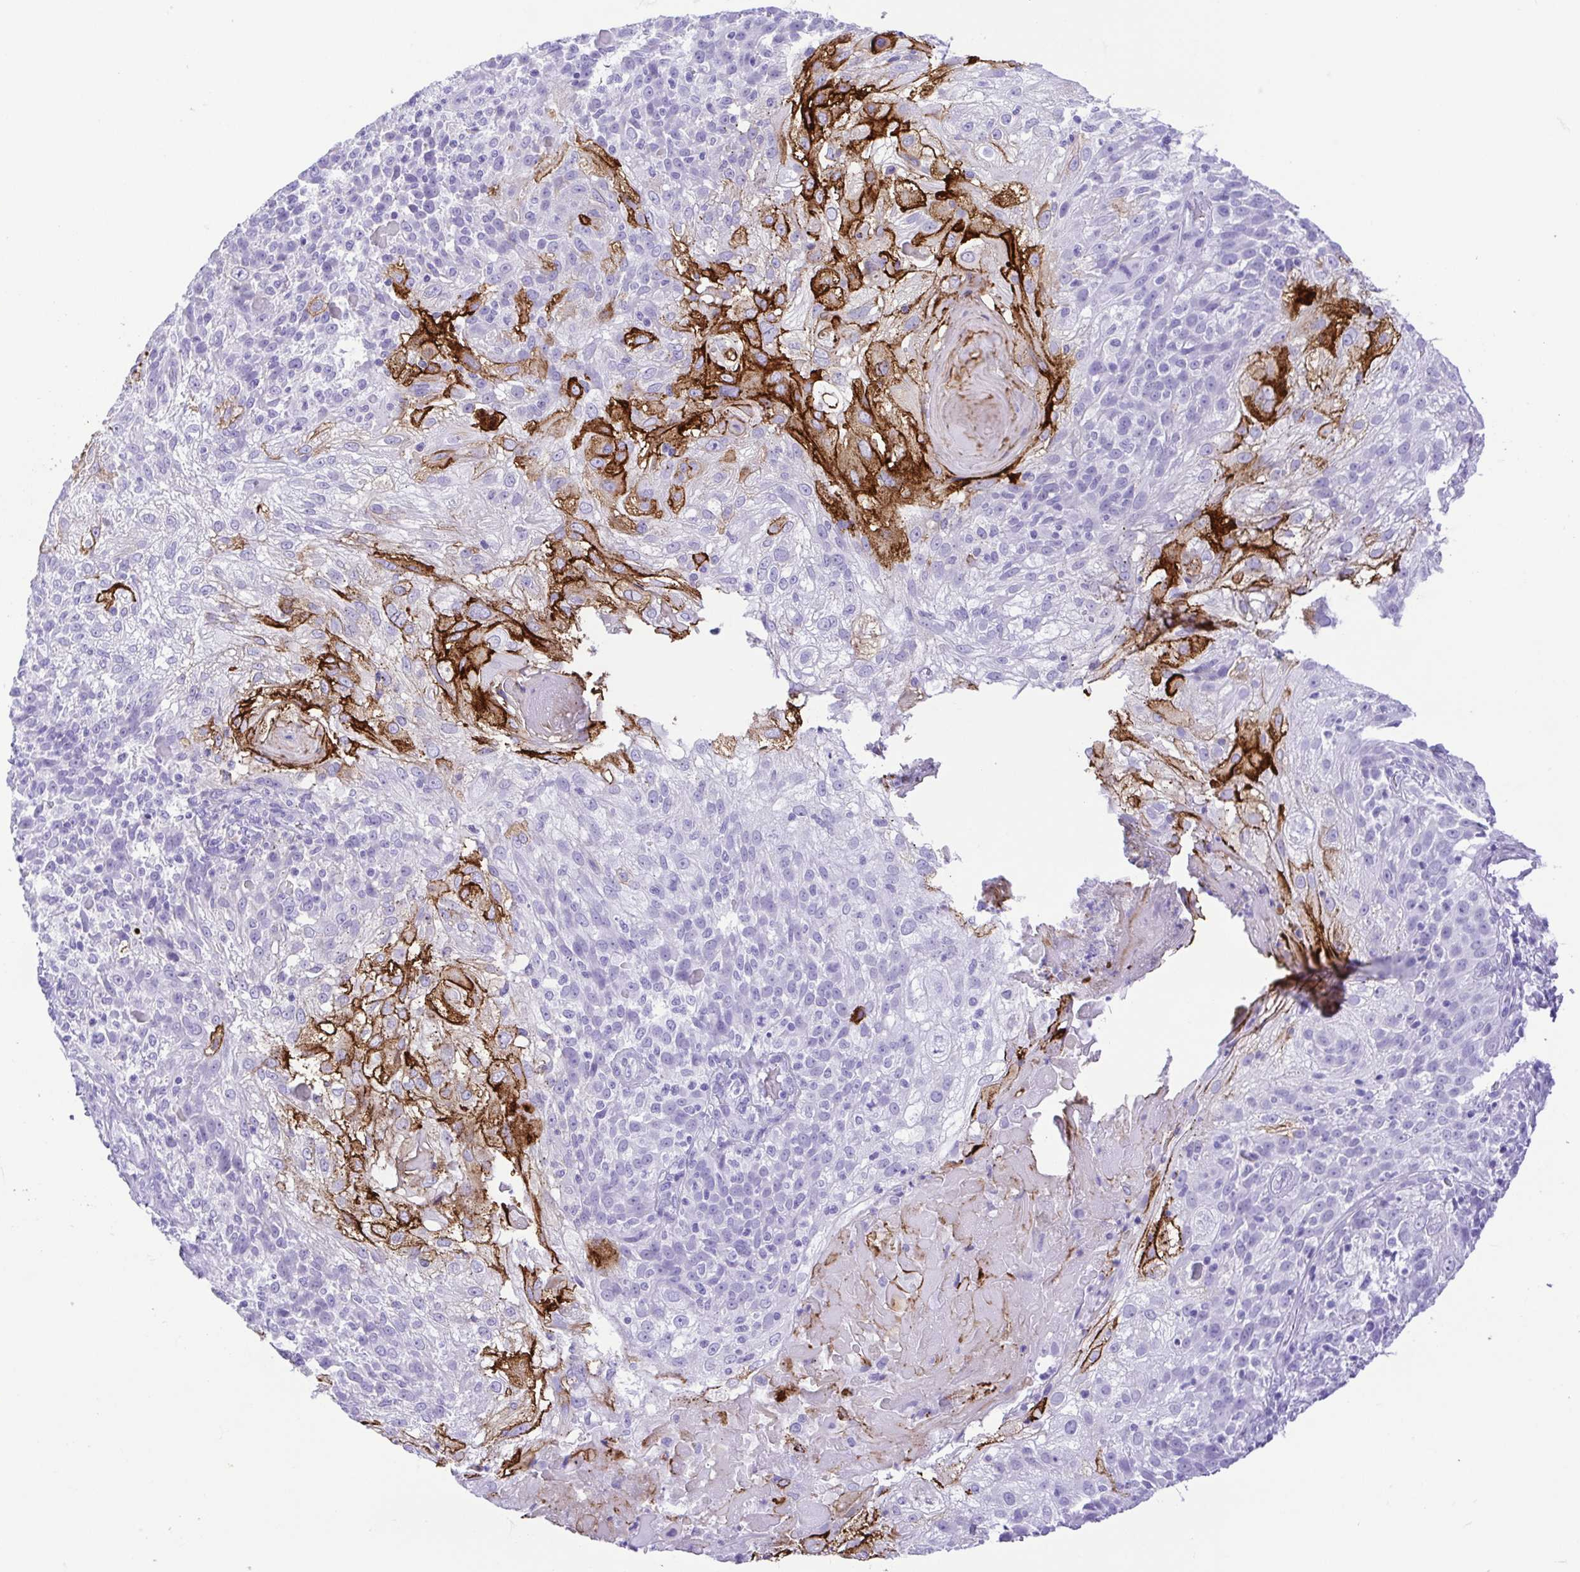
{"staining": {"intensity": "strong", "quantity": "<25%", "location": "cytoplasmic/membranous"}, "tissue": "skin cancer", "cell_type": "Tumor cells", "image_type": "cancer", "snomed": [{"axis": "morphology", "description": "Normal tissue, NOS"}, {"axis": "morphology", "description": "Squamous cell carcinoma, NOS"}, {"axis": "topography", "description": "Skin"}], "caption": "Immunohistochemical staining of human skin cancer (squamous cell carcinoma) exhibits medium levels of strong cytoplasmic/membranous protein expression in about <25% of tumor cells.", "gene": "CDSN", "patient": {"sex": "female", "age": 83}}